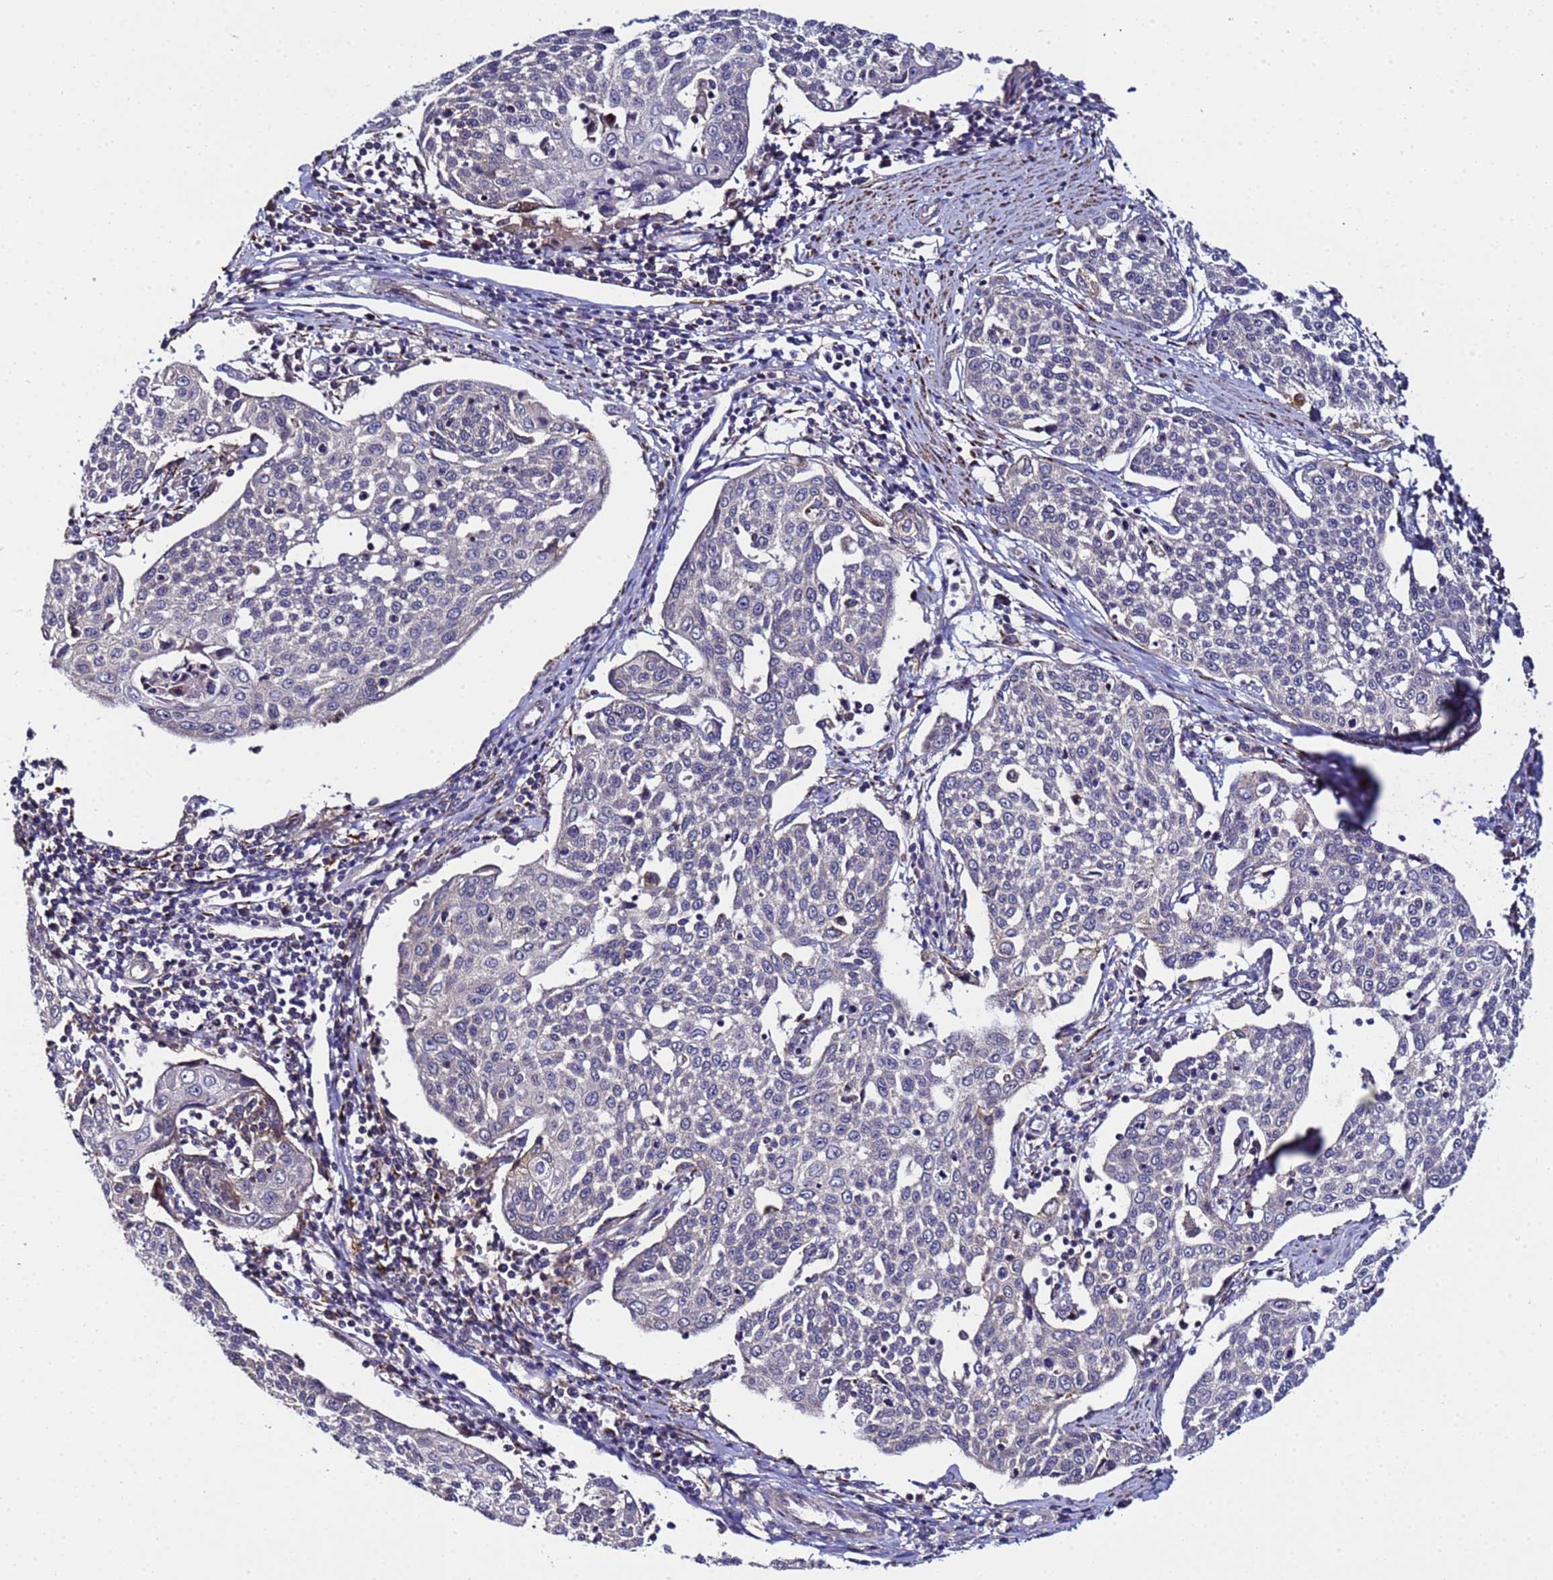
{"staining": {"intensity": "moderate", "quantity": "<25%", "location": "cytoplasmic/membranous"}, "tissue": "cervical cancer", "cell_type": "Tumor cells", "image_type": "cancer", "snomed": [{"axis": "morphology", "description": "Squamous cell carcinoma, NOS"}, {"axis": "topography", "description": "Cervix"}], "caption": "Approximately <25% of tumor cells in cervical squamous cell carcinoma show moderate cytoplasmic/membranous protein staining as visualized by brown immunohistochemical staining.", "gene": "PLXDC2", "patient": {"sex": "female", "age": 34}}